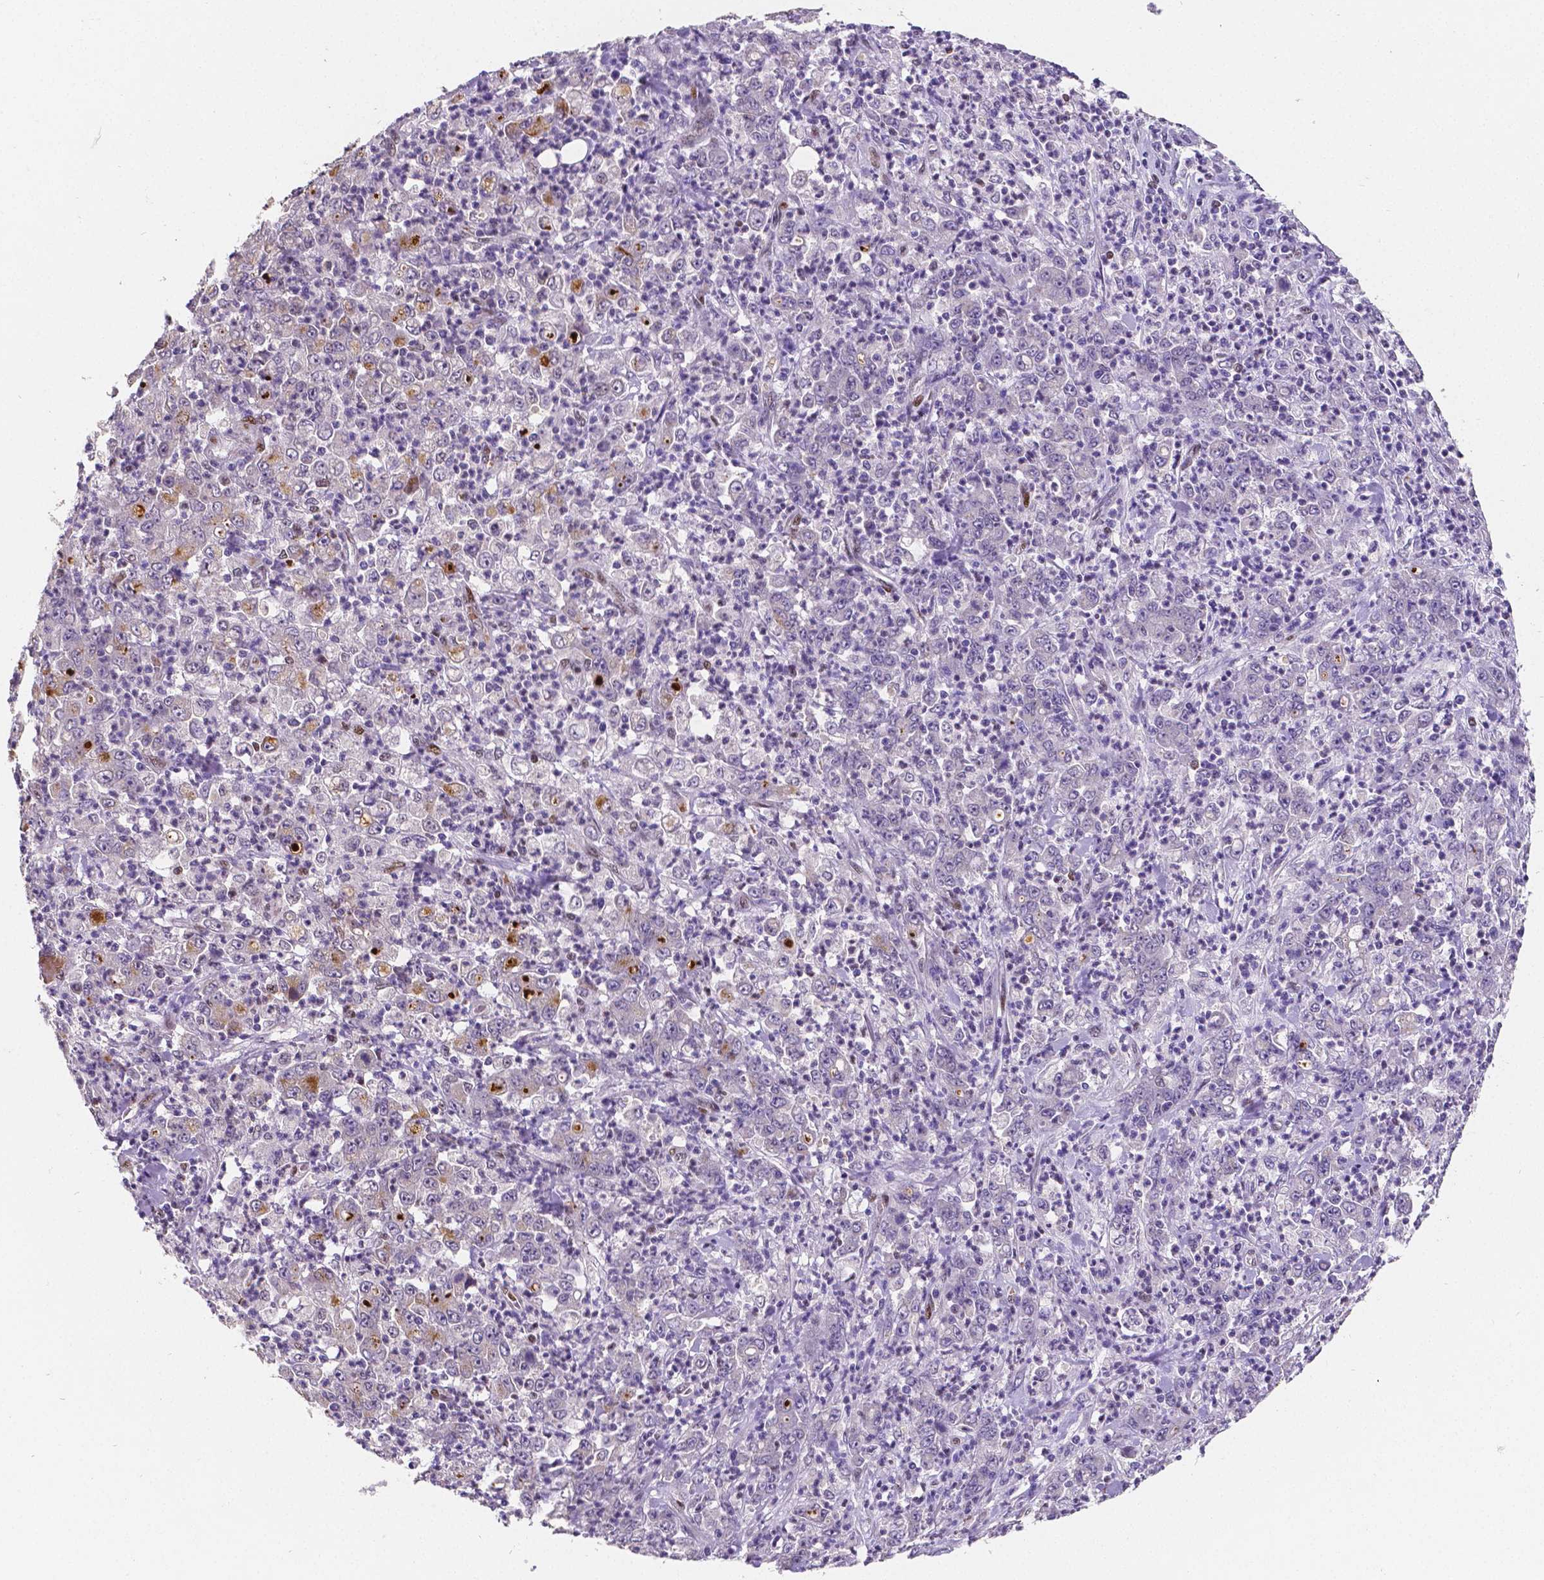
{"staining": {"intensity": "moderate", "quantity": "<25%", "location": "cytoplasmic/membranous"}, "tissue": "stomach cancer", "cell_type": "Tumor cells", "image_type": "cancer", "snomed": [{"axis": "morphology", "description": "Adenocarcinoma, NOS"}, {"axis": "topography", "description": "Stomach, lower"}], "caption": "IHC micrograph of human stomach cancer stained for a protein (brown), which reveals low levels of moderate cytoplasmic/membranous staining in about <25% of tumor cells.", "gene": "MEF2C", "patient": {"sex": "female", "age": 71}}